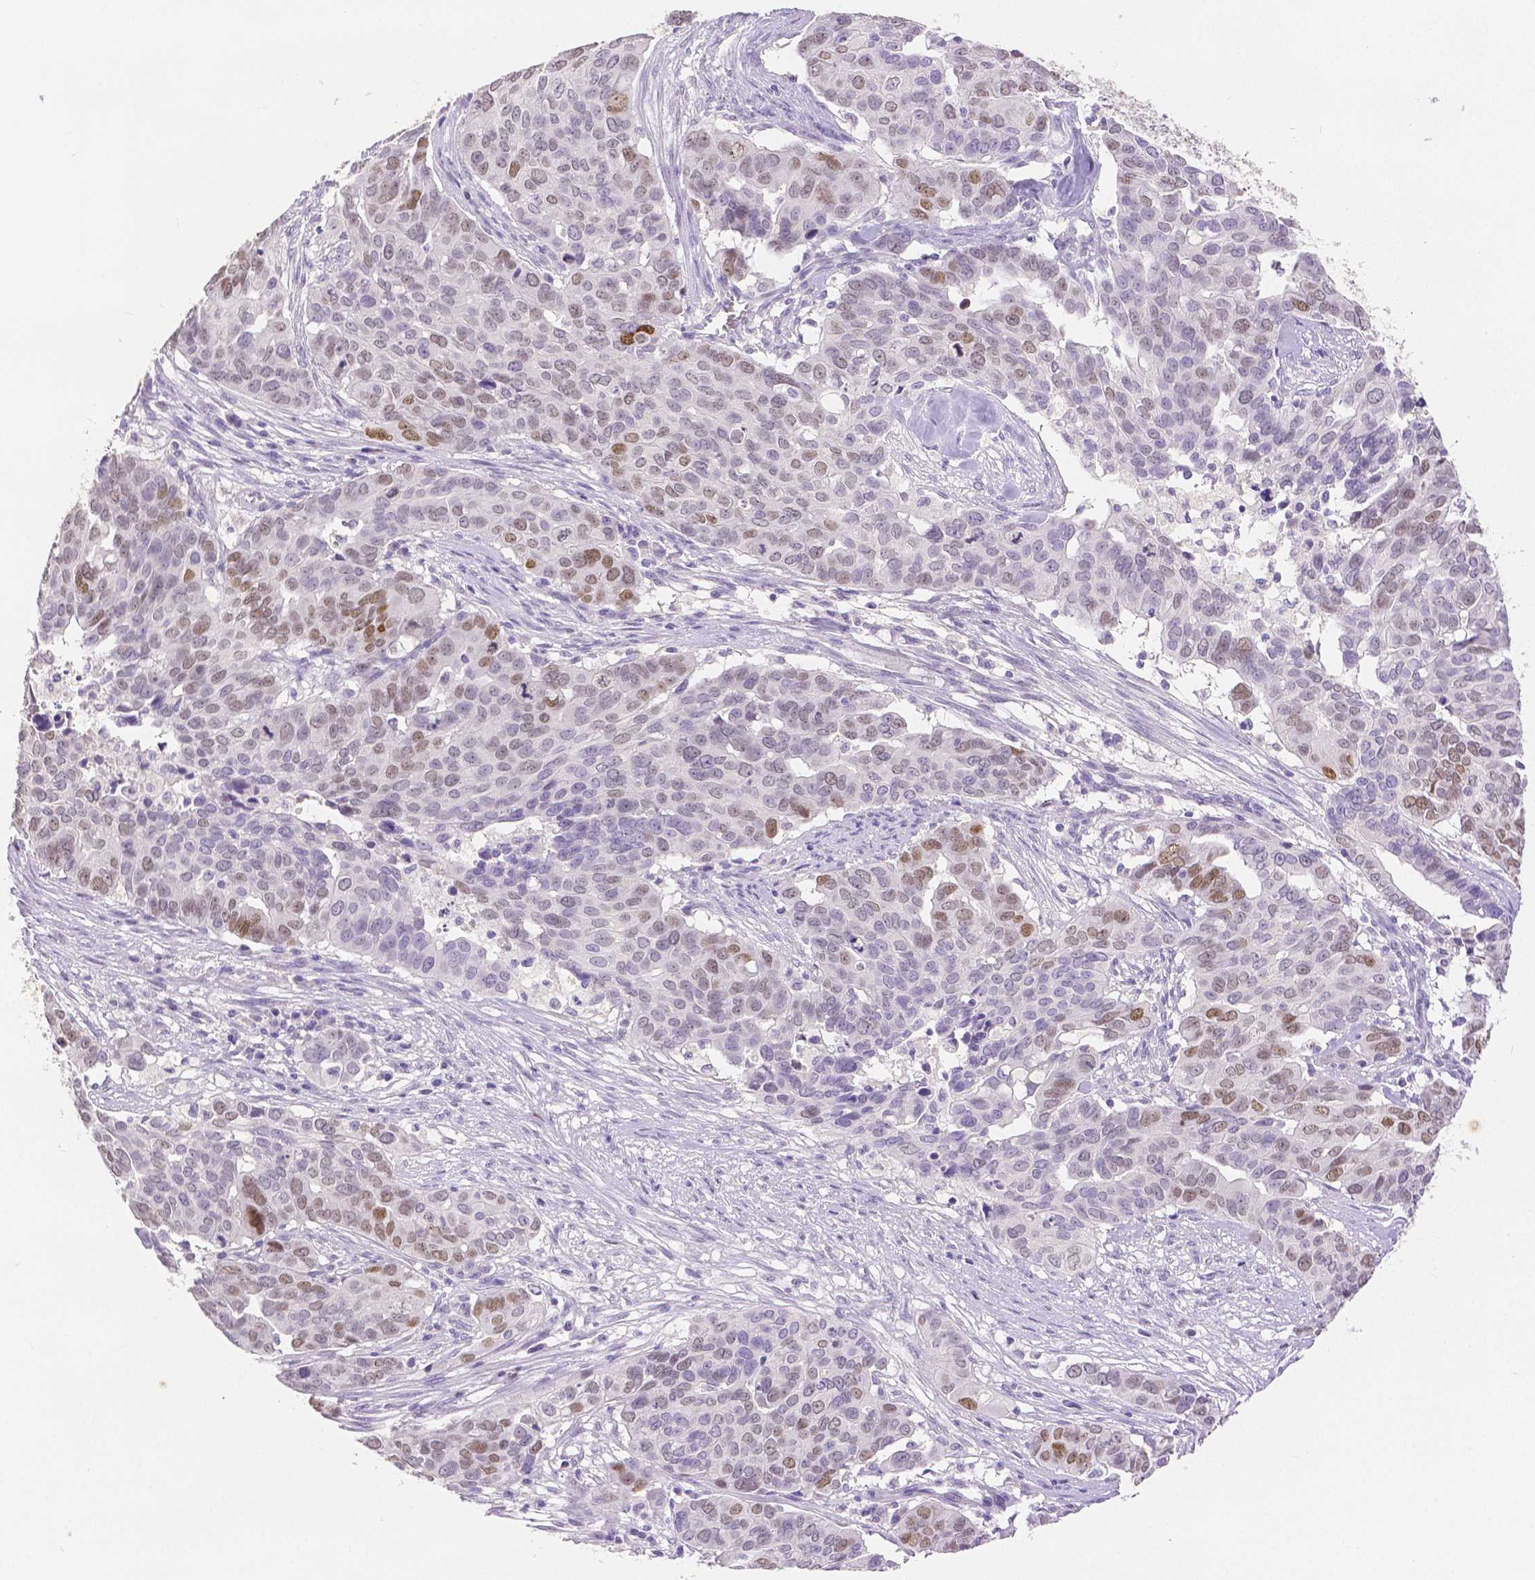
{"staining": {"intensity": "moderate", "quantity": "<25%", "location": "nuclear"}, "tissue": "ovarian cancer", "cell_type": "Tumor cells", "image_type": "cancer", "snomed": [{"axis": "morphology", "description": "Carcinoma, endometroid"}, {"axis": "topography", "description": "Ovary"}], "caption": "This photomicrograph reveals endometroid carcinoma (ovarian) stained with immunohistochemistry (IHC) to label a protein in brown. The nuclear of tumor cells show moderate positivity for the protein. Nuclei are counter-stained blue.", "gene": "HNF1B", "patient": {"sex": "female", "age": 78}}